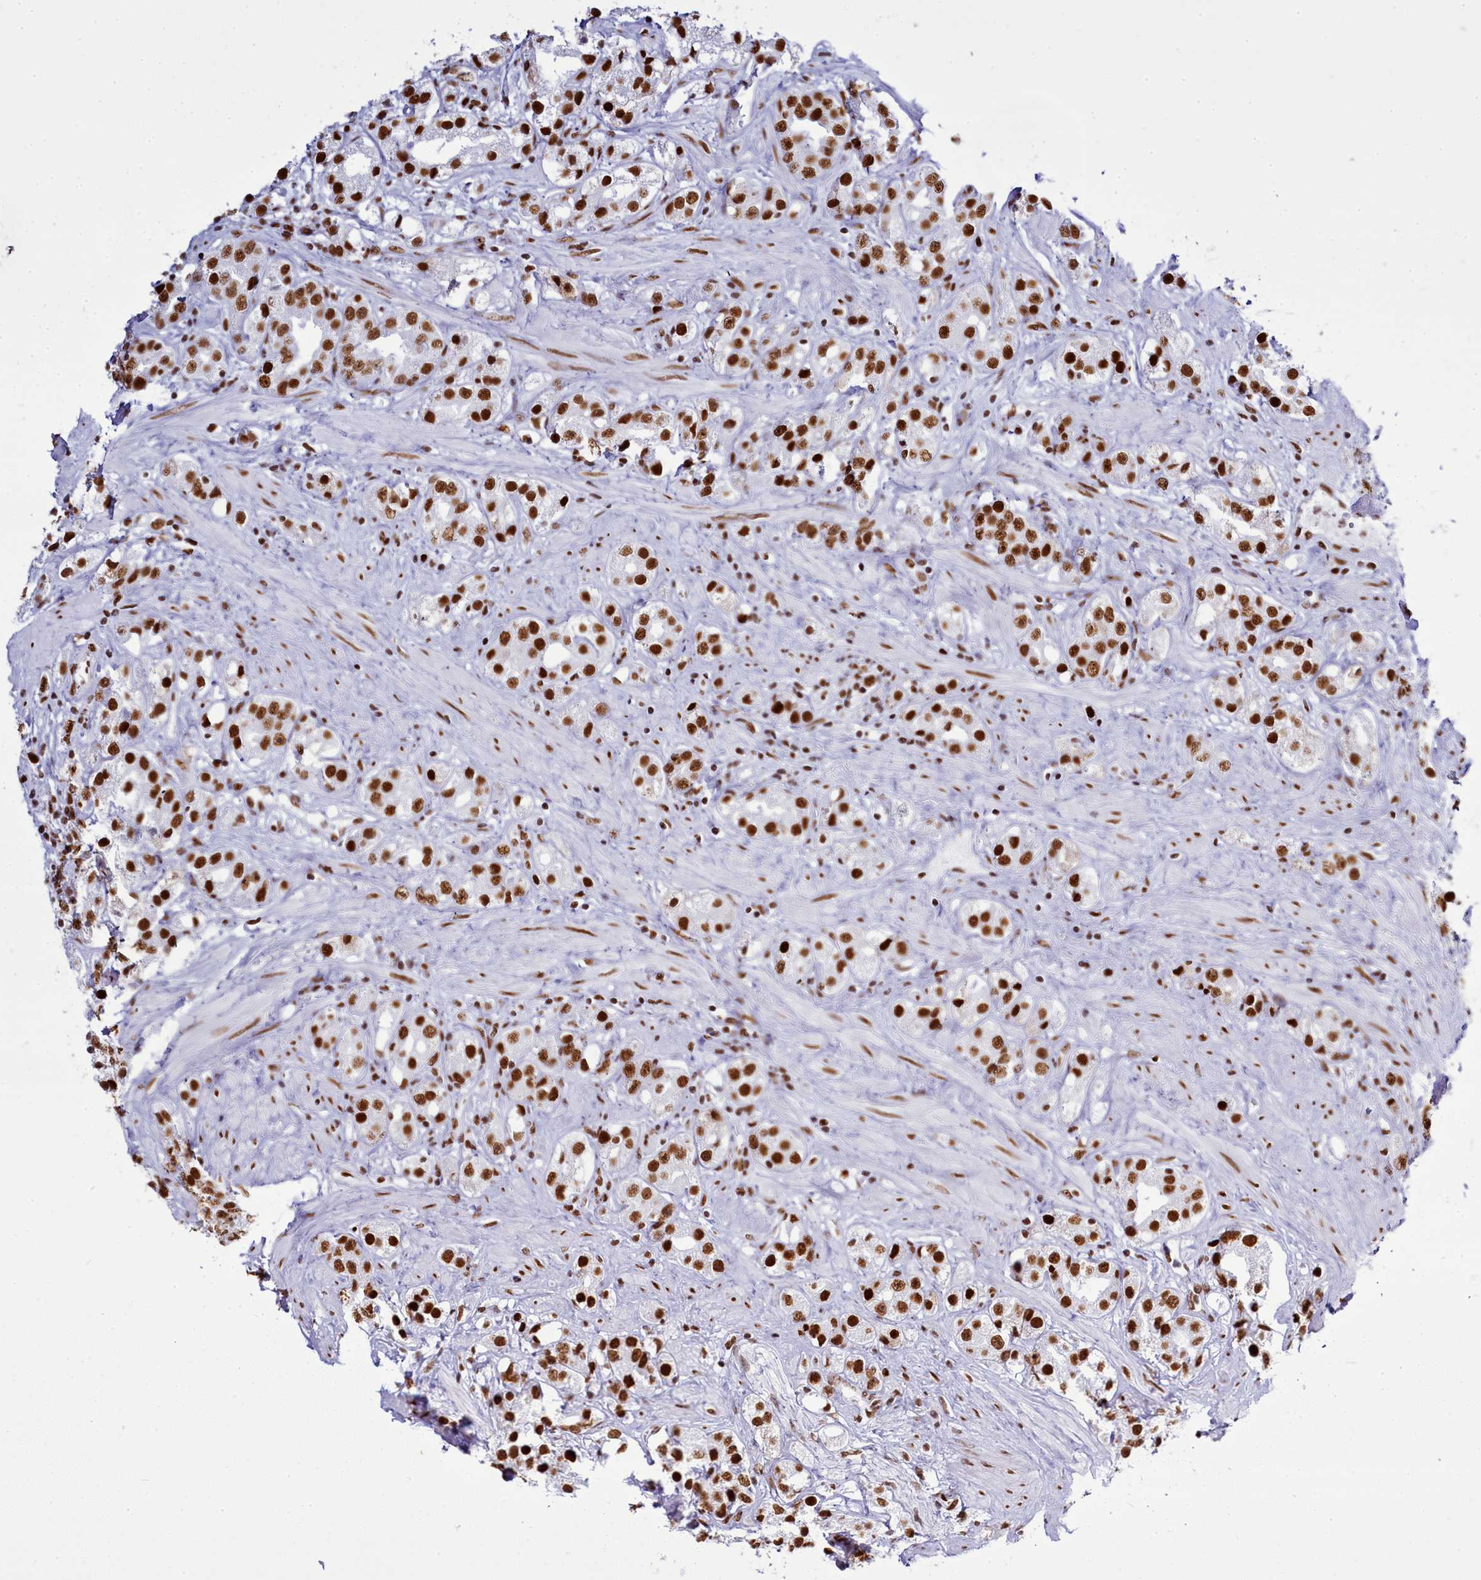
{"staining": {"intensity": "strong", "quantity": ">75%", "location": "nuclear"}, "tissue": "prostate cancer", "cell_type": "Tumor cells", "image_type": "cancer", "snomed": [{"axis": "morphology", "description": "Adenocarcinoma, NOS"}, {"axis": "topography", "description": "Prostate"}], "caption": "Immunohistochemistry (IHC) (DAB (3,3'-diaminobenzidine)) staining of human adenocarcinoma (prostate) exhibits strong nuclear protein staining in approximately >75% of tumor cells. (DAB (3,3'-diaminobenzidine) = brown stain, brightfield microscopy at high magnification).", "gene": "RALY", "patient": {"sex": "male", "age": 79}}